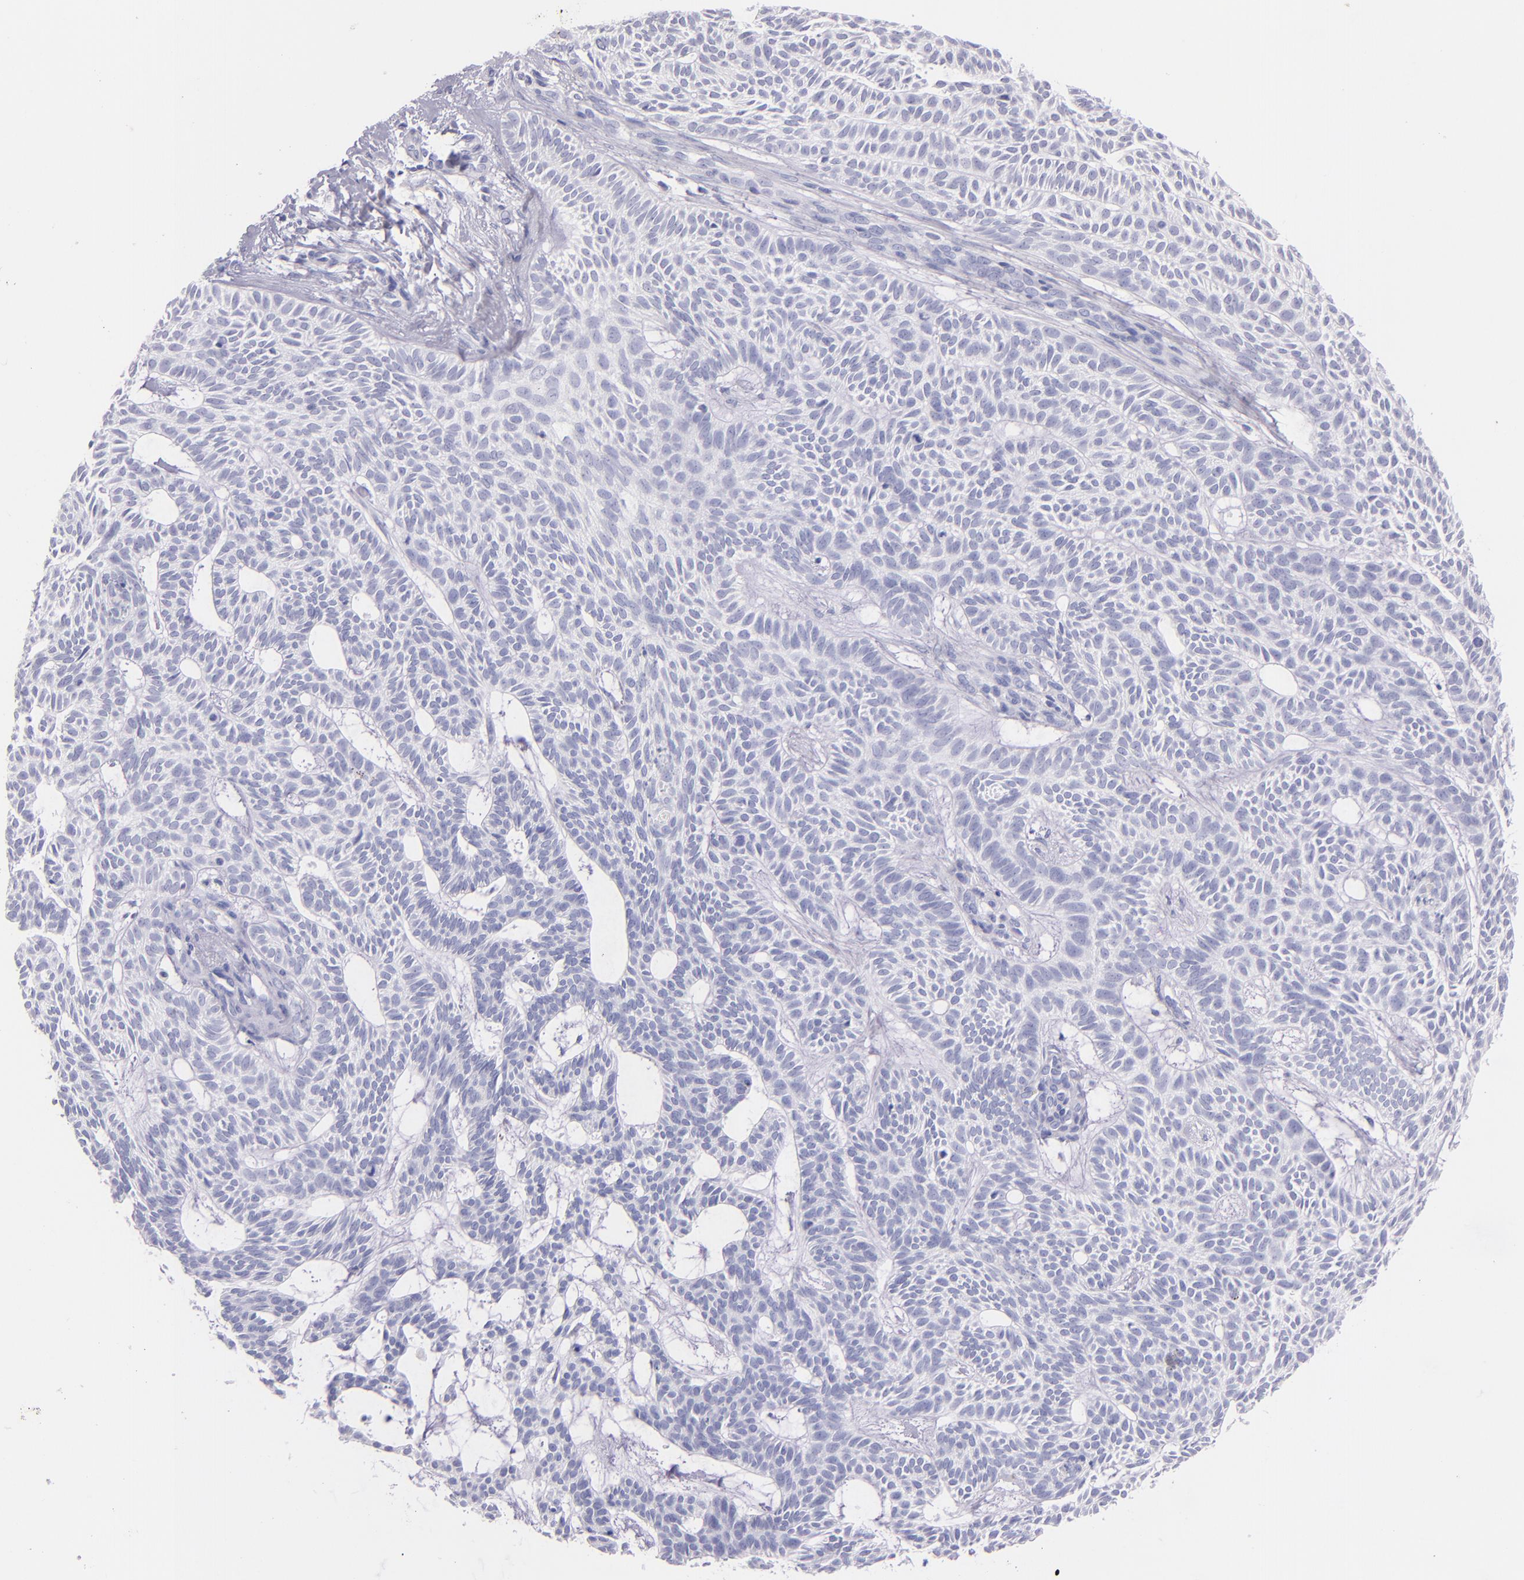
{"staining": {"intensity": "negative", "quantity": "none", "location": "none"}, "tissue": "skin cancer", "cell_type": "Tumor cells", "image_type": "cancer", "snomed": [{"axis": "morphology", "description": "Basal cell carcinoma"}, {"axis": "topography", "description": "Skin"}], "caption": "Immunohistochemistry micrograph of neoplastic tissue: skin basal cell carcinoma stained with DAB (3,3'-diaminobenzidine) exhibits no significant protein expression in tumor cells.", "gene": "SFTPB", "patient": {"sex": "male", "age": 75}}